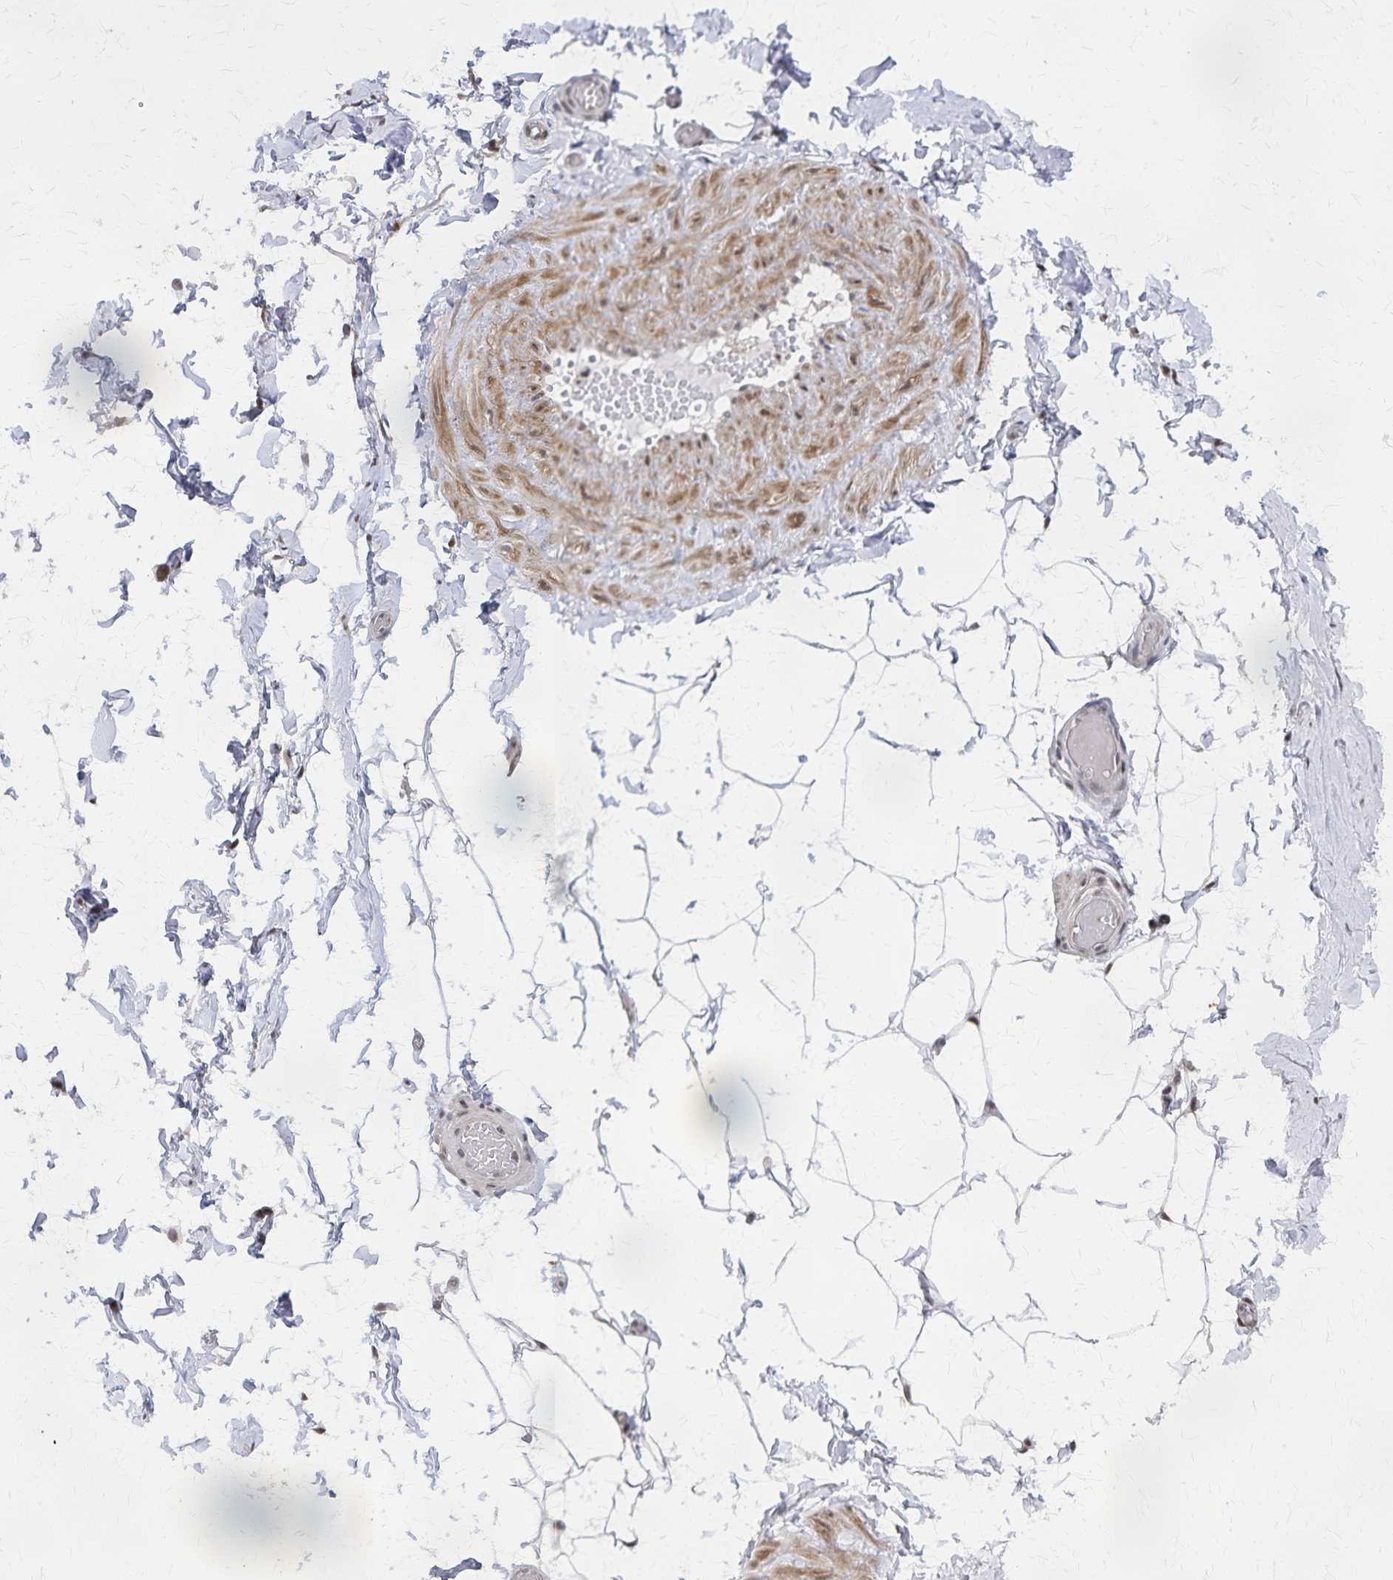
{"staining": {"intensity": "negative", "quantity": "none", "location": "none"}, "tissue": "adipose tissue", "cell_type": "Adipocytes", "image_type": "normal", "snomed": [{"axis": "morphology", "description": "Normal tissue, NOS"}, {"axis": "topography", "description": "Soft tissue"}, {"axis": "topography", "description": "Adipose tissue"}, {"axis": "topography", "description": "Vascular tissue"}, {"axis": "topography", "description": "Peripheral nerve tissue"}], "caption": "This is an immunohistochemistry (IHC) photomicrograph of benign adipose tissue. There is no expression in adipocytes.", "gene": "GTF2B", "patient": {"sex": "male", "age": 29}}